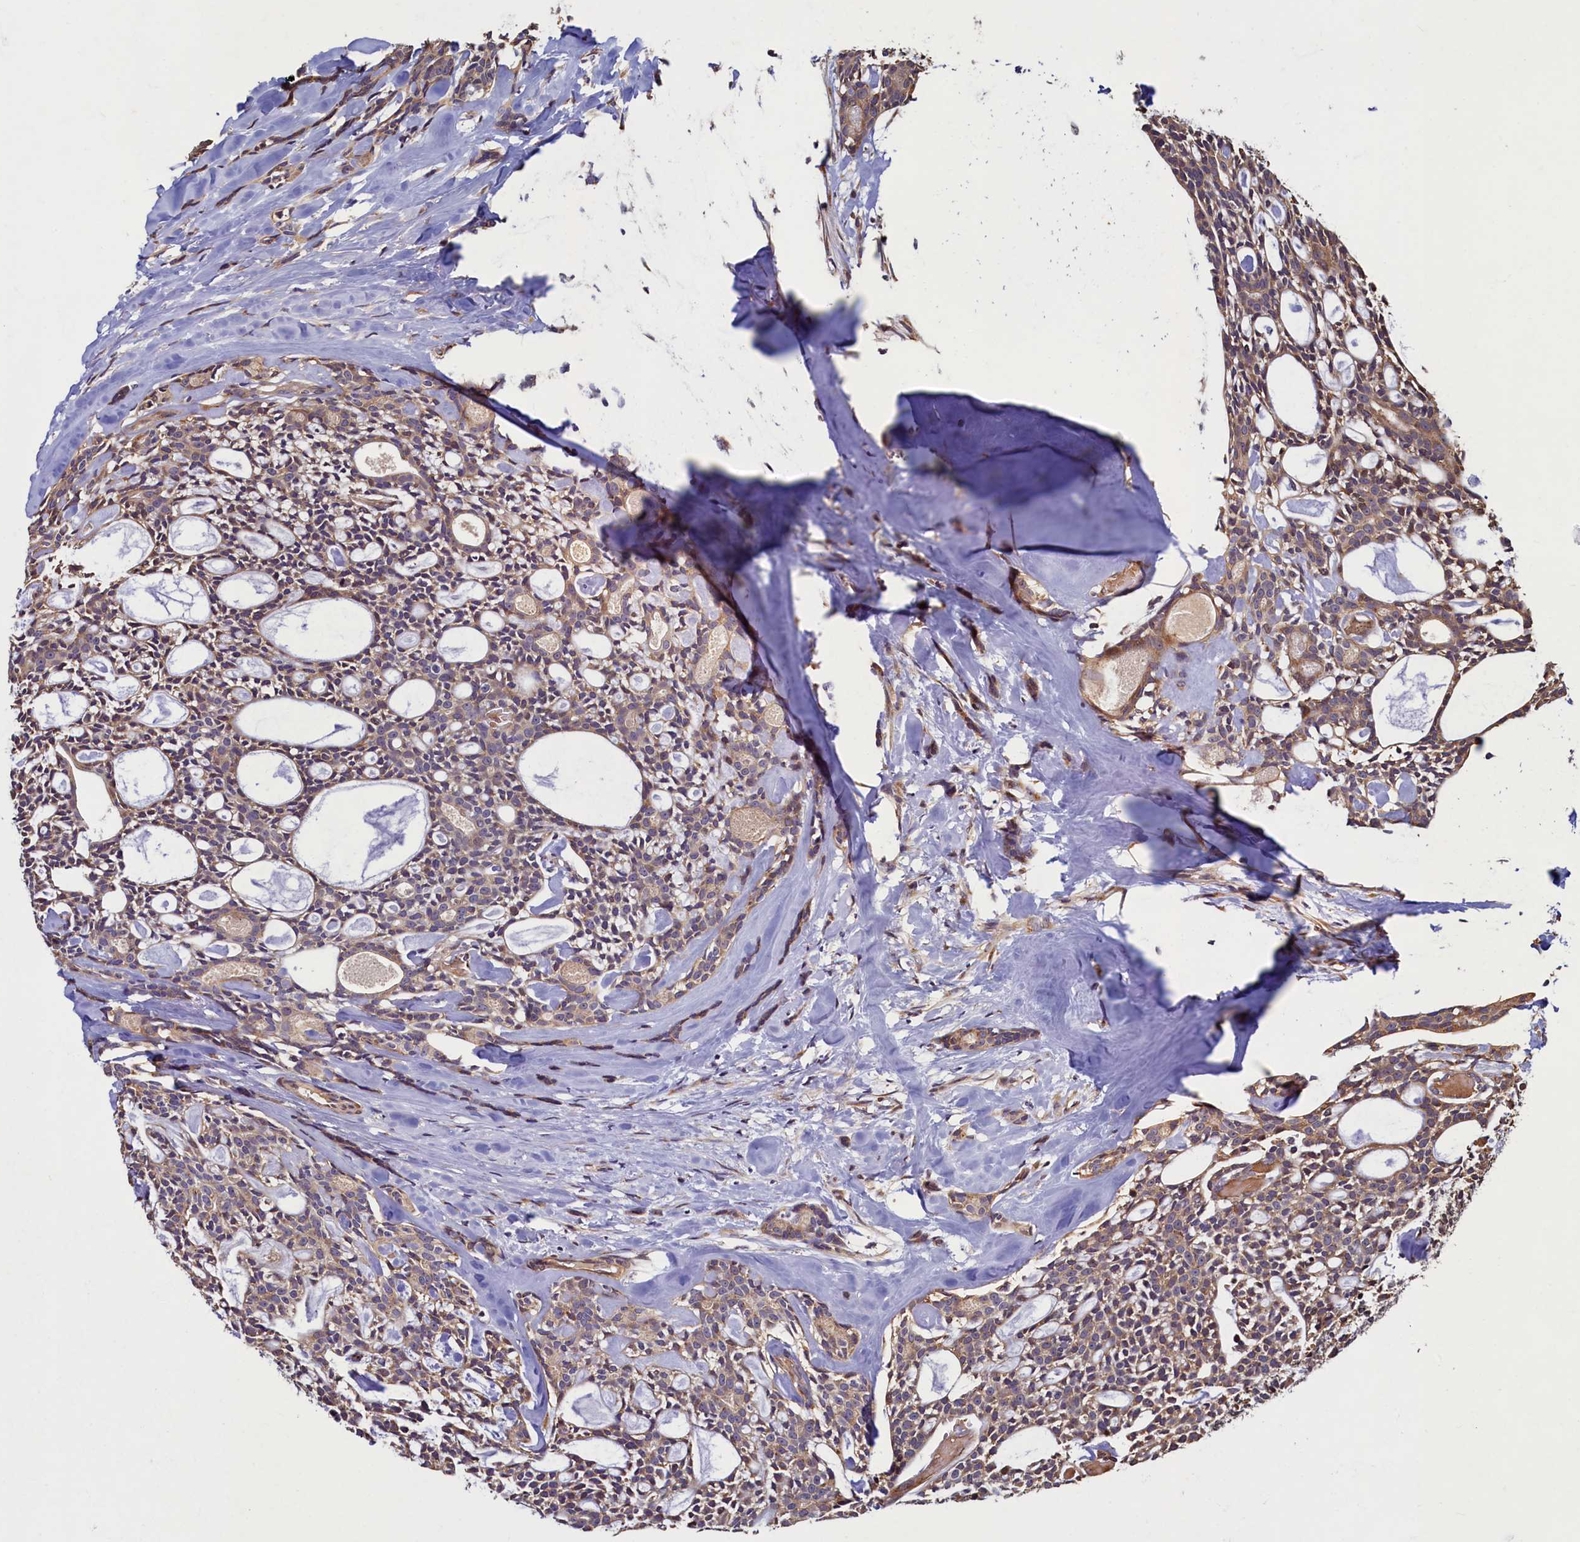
{"staining": {"intensity": "moderate", "quantity": ">75%", "location": "cytoplasmic/membranous"}, "tissue": "head and neck cancer", "cell_type": "Tumor cells", "image_type": "cancer", "snomed": [{"axis": "morphology", "description": "Adenocarcinoma, NOS"}, {"axis": "topography", "description": "Salivary gland"}, {"axis": "topography", "description": "Head-Neck"}], "caption": "Immunohistochemistry micrograph of neoplastic tissue: adenocarcinoma (head and neck) stained using IHC shows medium levels of moderate protein expression localized specifically in the cytoplasmic/membranous of tumor cells, appearing as a cytoplasmic/membranous brown color.", "gene": "TMEM181", "patient": {"sex": "male", "age": 55}}